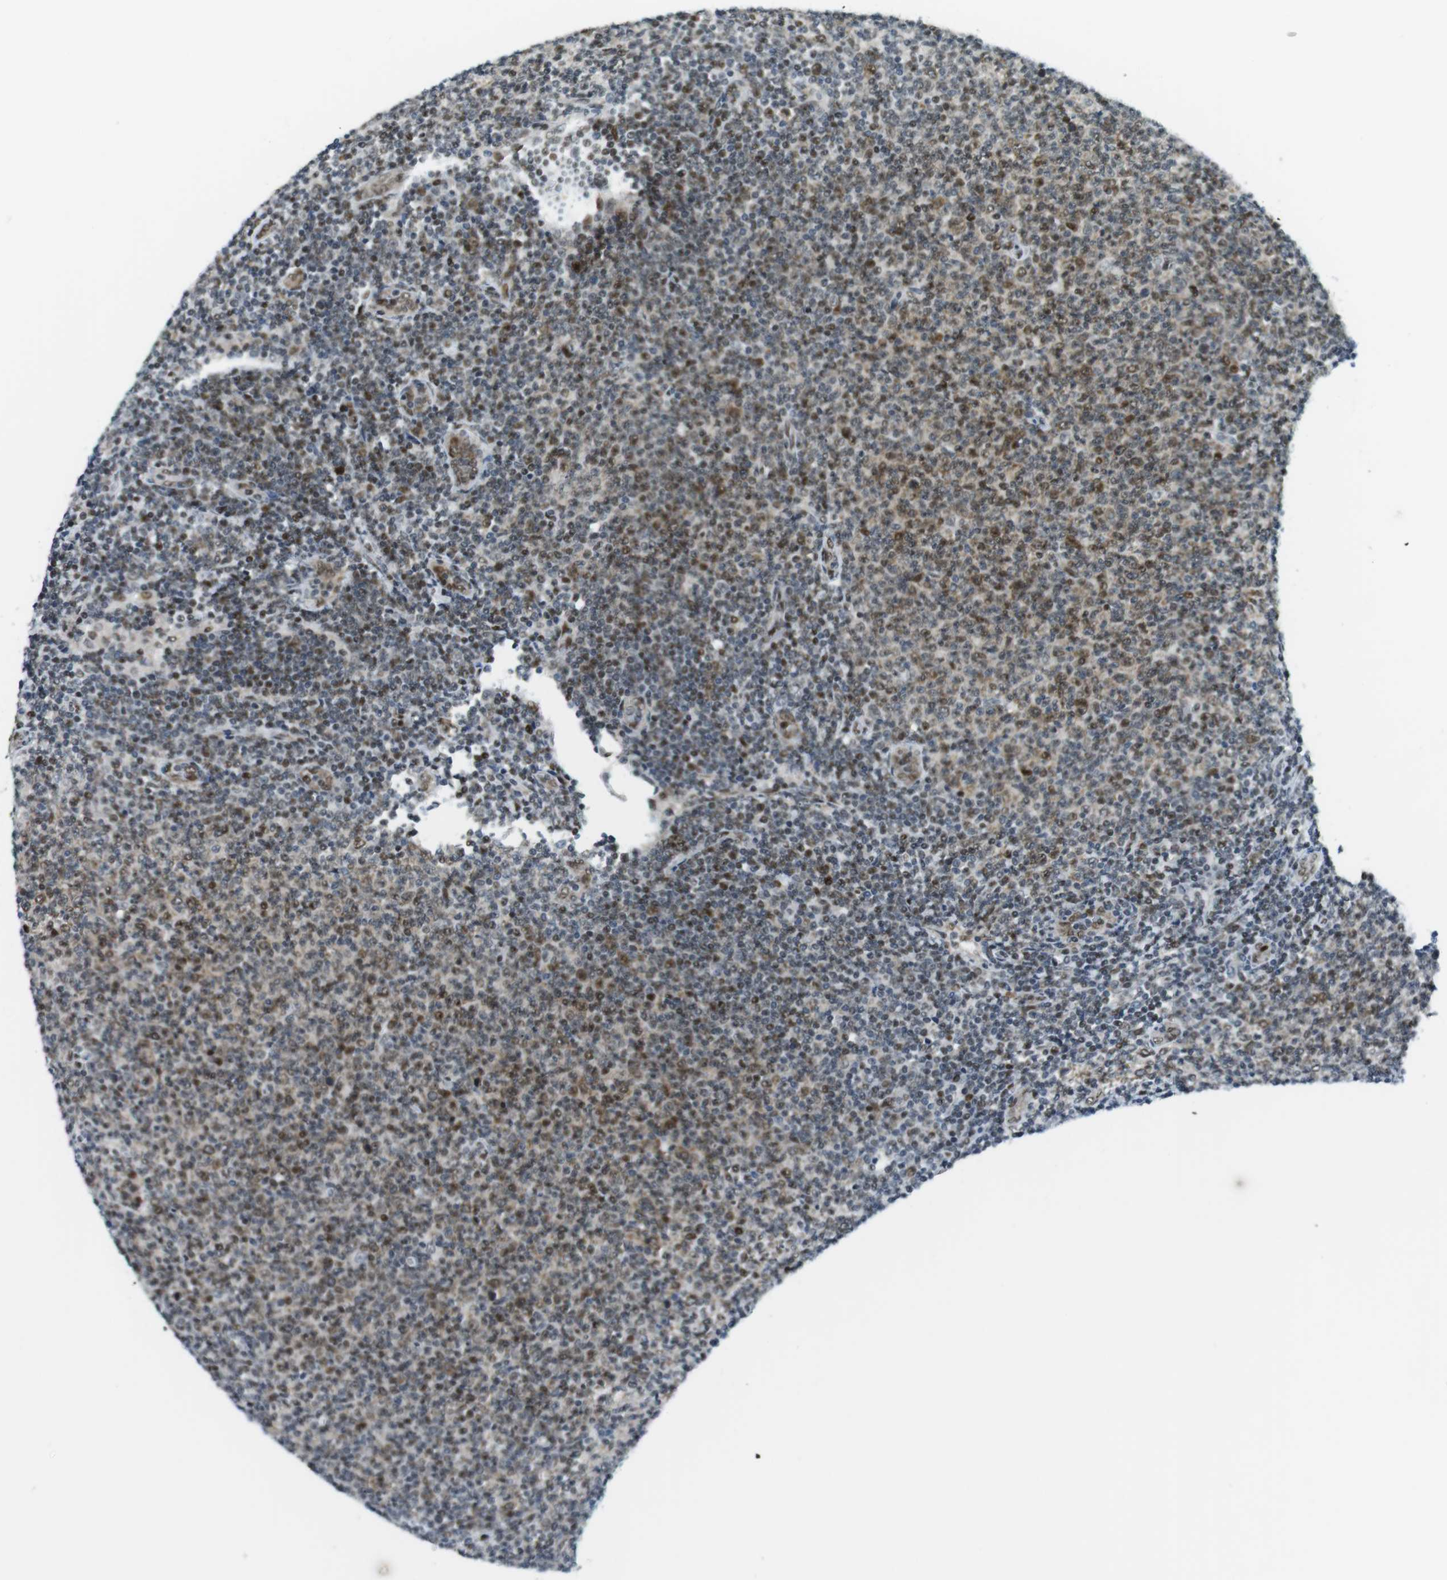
{"staining": {"intensity": "moderate", "quantity": "25%-75%", "location": "cytoplasmic/membranous,nuclear"}, "tissue": "lymphoma", "cell_type": "Tumor cells", "image_type": "cancer", "snomed": [{"axis": "morphology", "description": "Malignant lymphoma, non-Hodgkin's type, Low grade"}, {"axis": "topography", "description": "Lymph node"}], "caption": "Protein analysis of malignant lymphoma, non-Hodgkin's type (low-grade) tissue demonstrates moderate cytoplasmic/membranous and nuclear positivity in approximately 25%-75% of tumor cells. The staining was performed using DAB, with brown indicating positive protein expression. Nuclei are stained blue with hematoxylin.", "gene": "CDC27", "patient": {"sex": "male", "age": 66}}